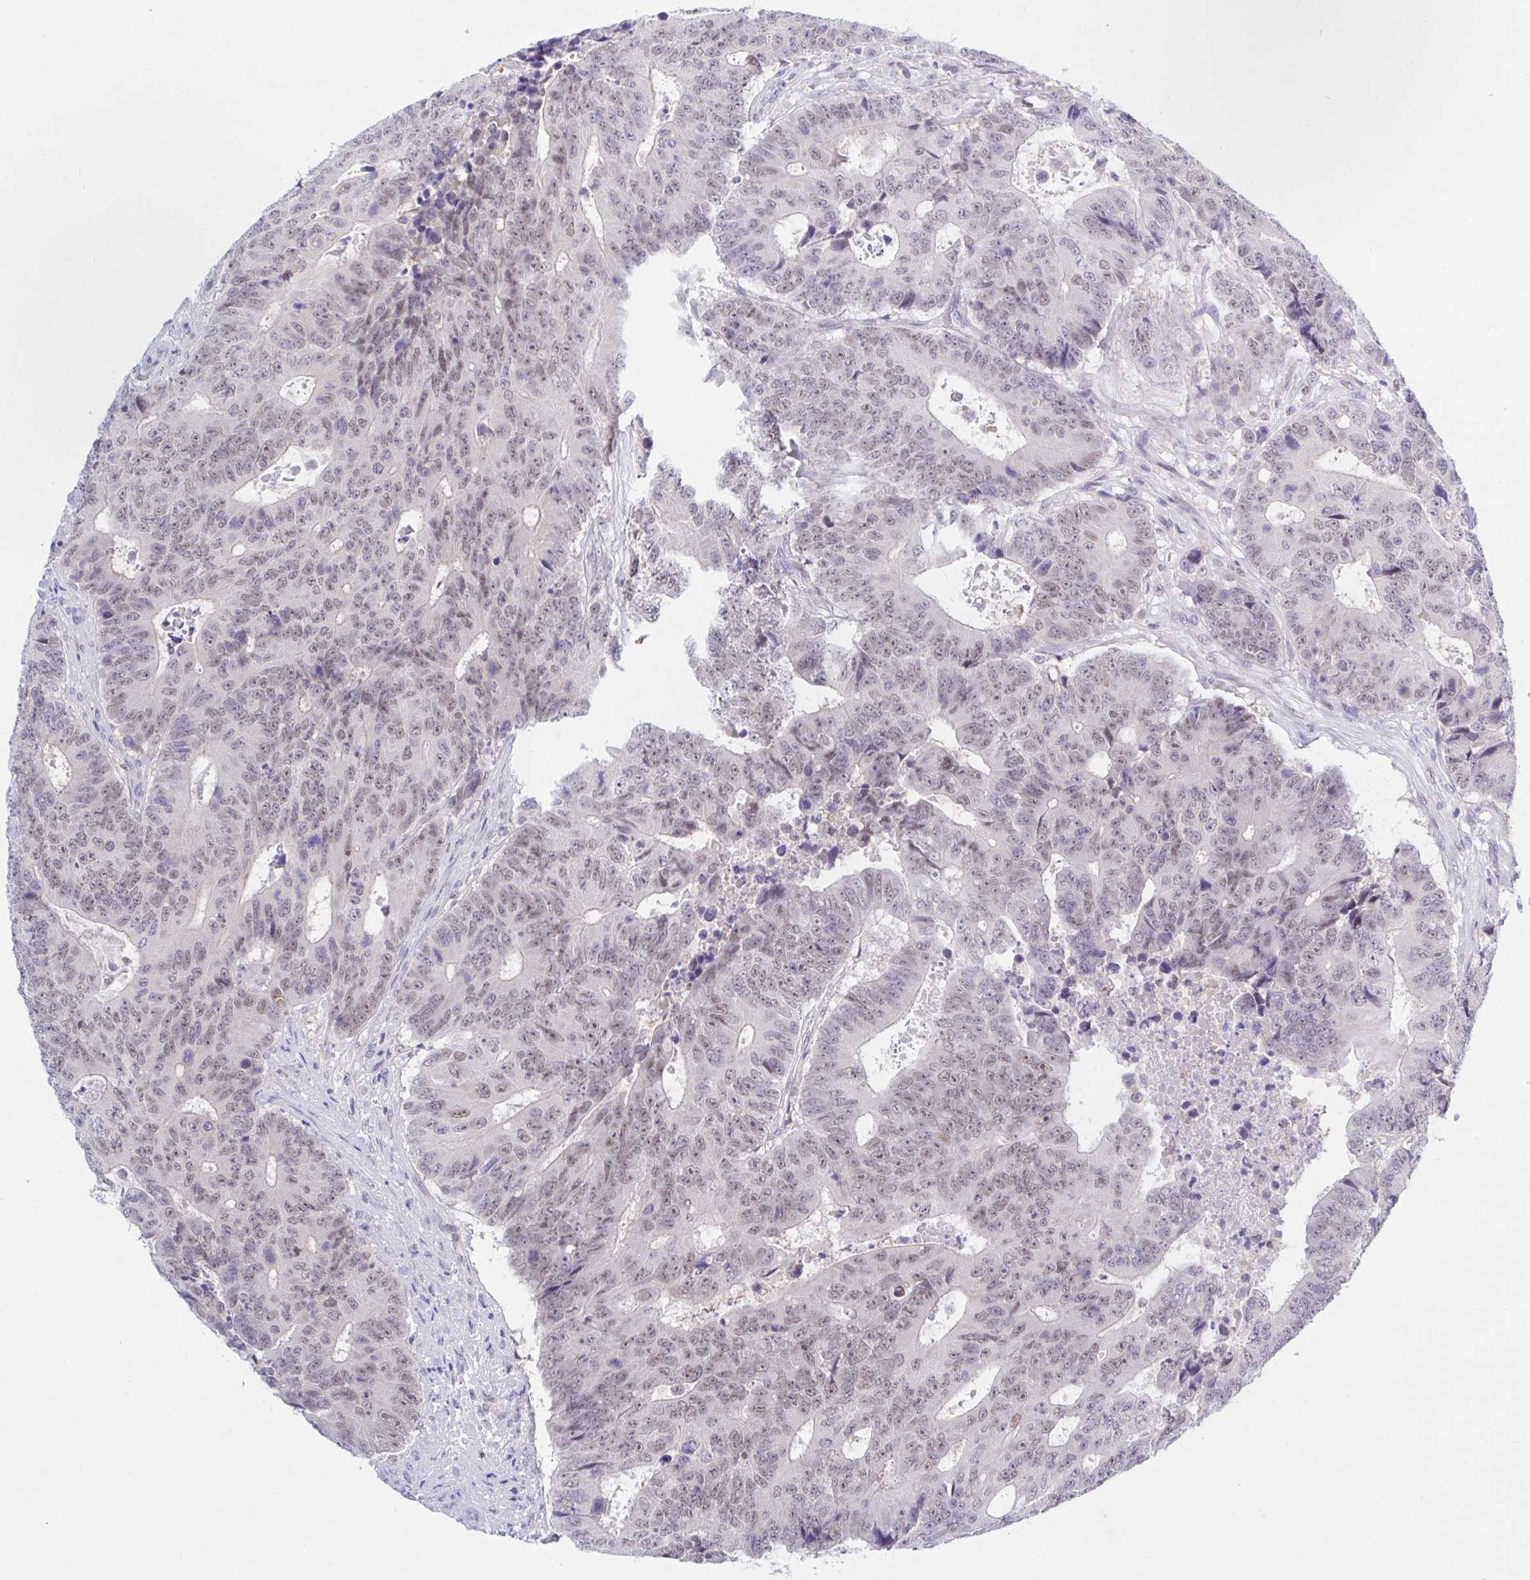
{"staining": {"intensity": "weak", "quantity": ">75%", "location": "nuclear"}, "tissue": "colorectal cancer", "cell_type": "Tumor cells", "image_type": "cancer", "snomed": [{"axis": "morphology", "description": "Adenocarcinoma, NOS"}, {"axis": "topography", "description": "Colon"}], "caption": "Brown immunohistochemical staining in colorectal cancer (adenocarcinoma) reveals weak nuclear expression in approximately >75% of tumor cells.", "gene": "THOP1", "patient": {"sex": "female", "age": 48}}